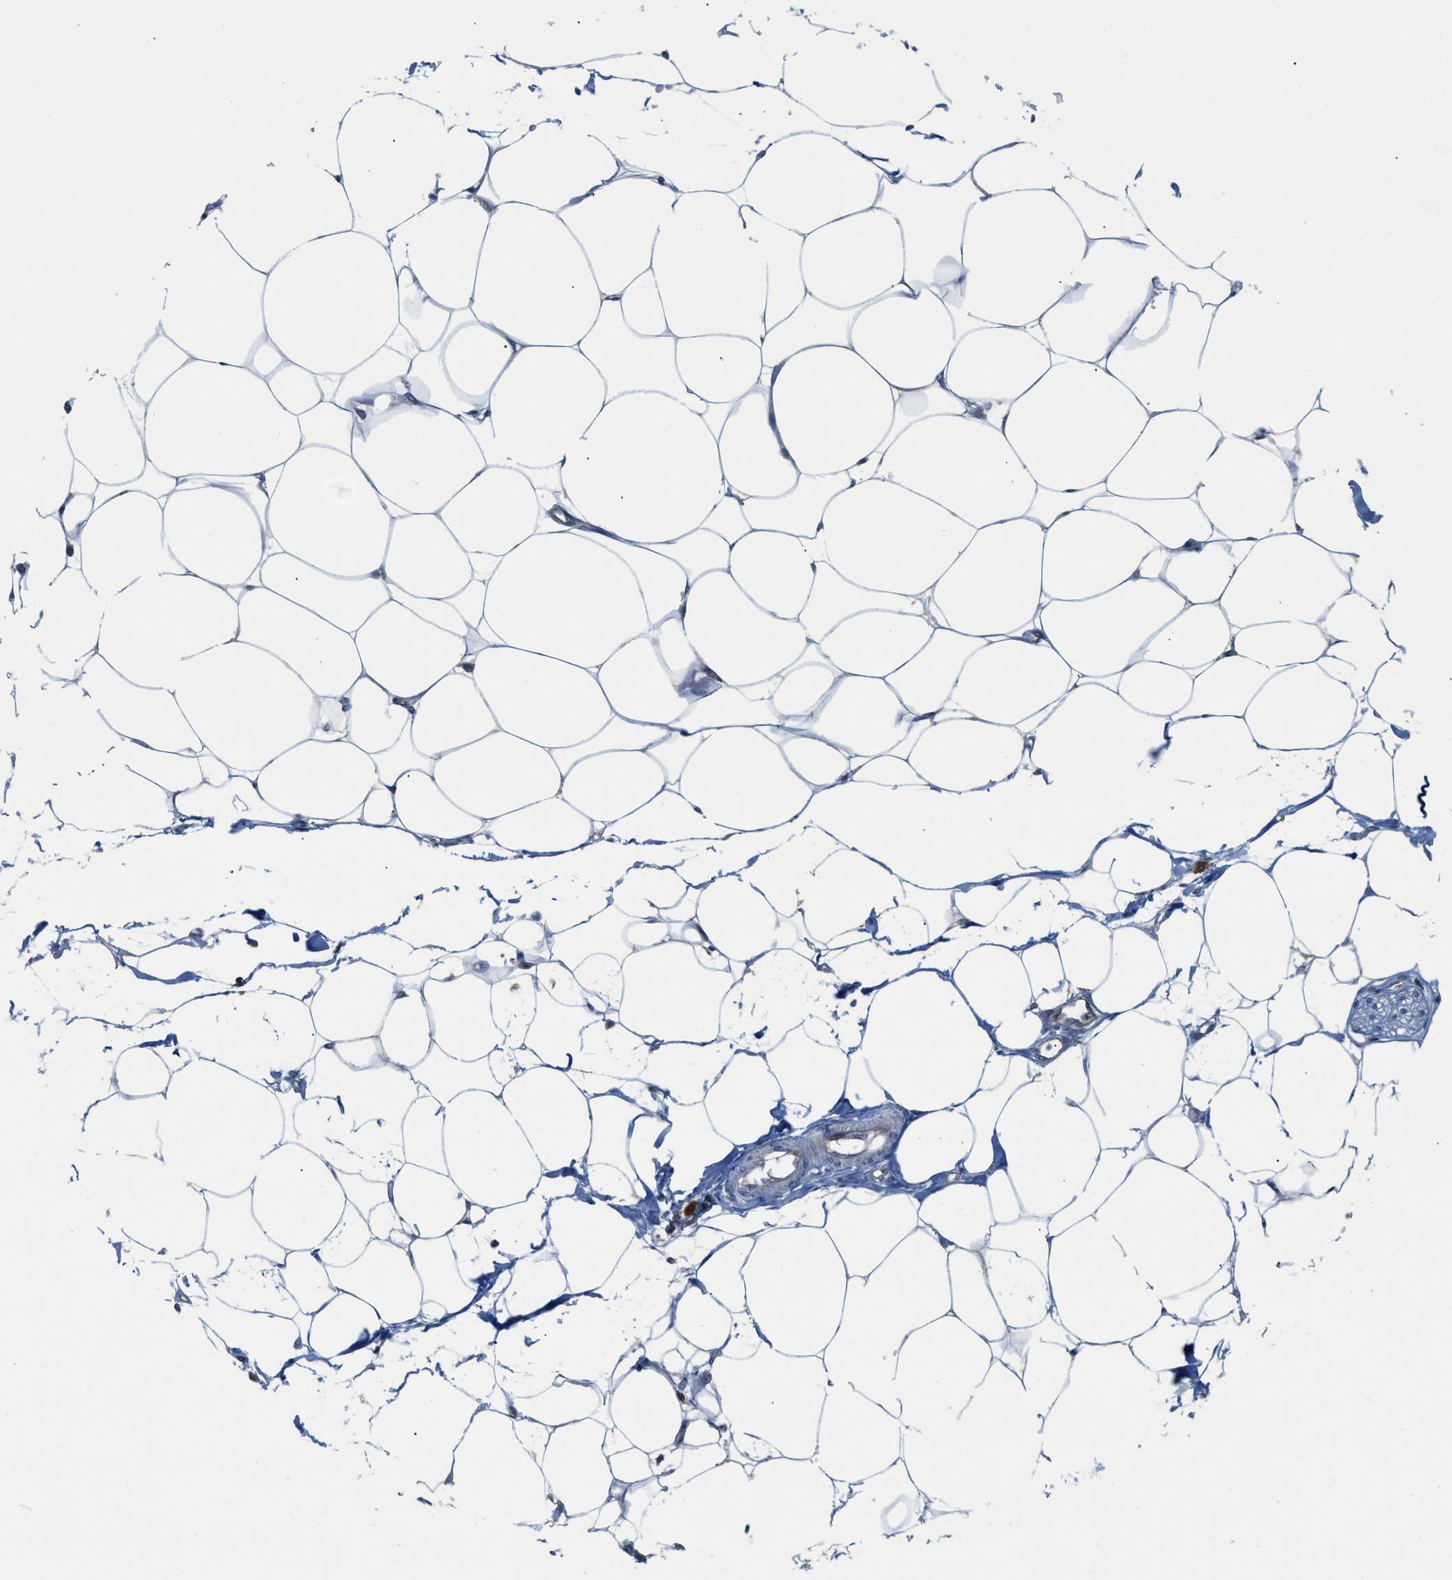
{"staining": {"intensity": "negative", "quantity": "none", "location": "none"}, "tissue": "adipose tissue", "cell_type": "Adipocytes", "image_type": "normal", "snomed": [{"axis": "morphology", "description": "Normal tissue, NOS"}, {"axis": "morphology", "description": "Adenocarcinoma, NOS"}, {"axis": "topography", "description": "Colon"}, {"axis": "topography", "description": "Peripheral nerve tissue"}], "caption": "The immunohistochemistry (IHC) histopathology image has no significant positivity in adipocytes of adipose tissue. (DAB (3,3'-diaminobenzidine) immunohistochemistry (IHC) with hematoxylin counter stain).", "gene": "MRM1", "patient": {"sex": "male", "age": 14}}